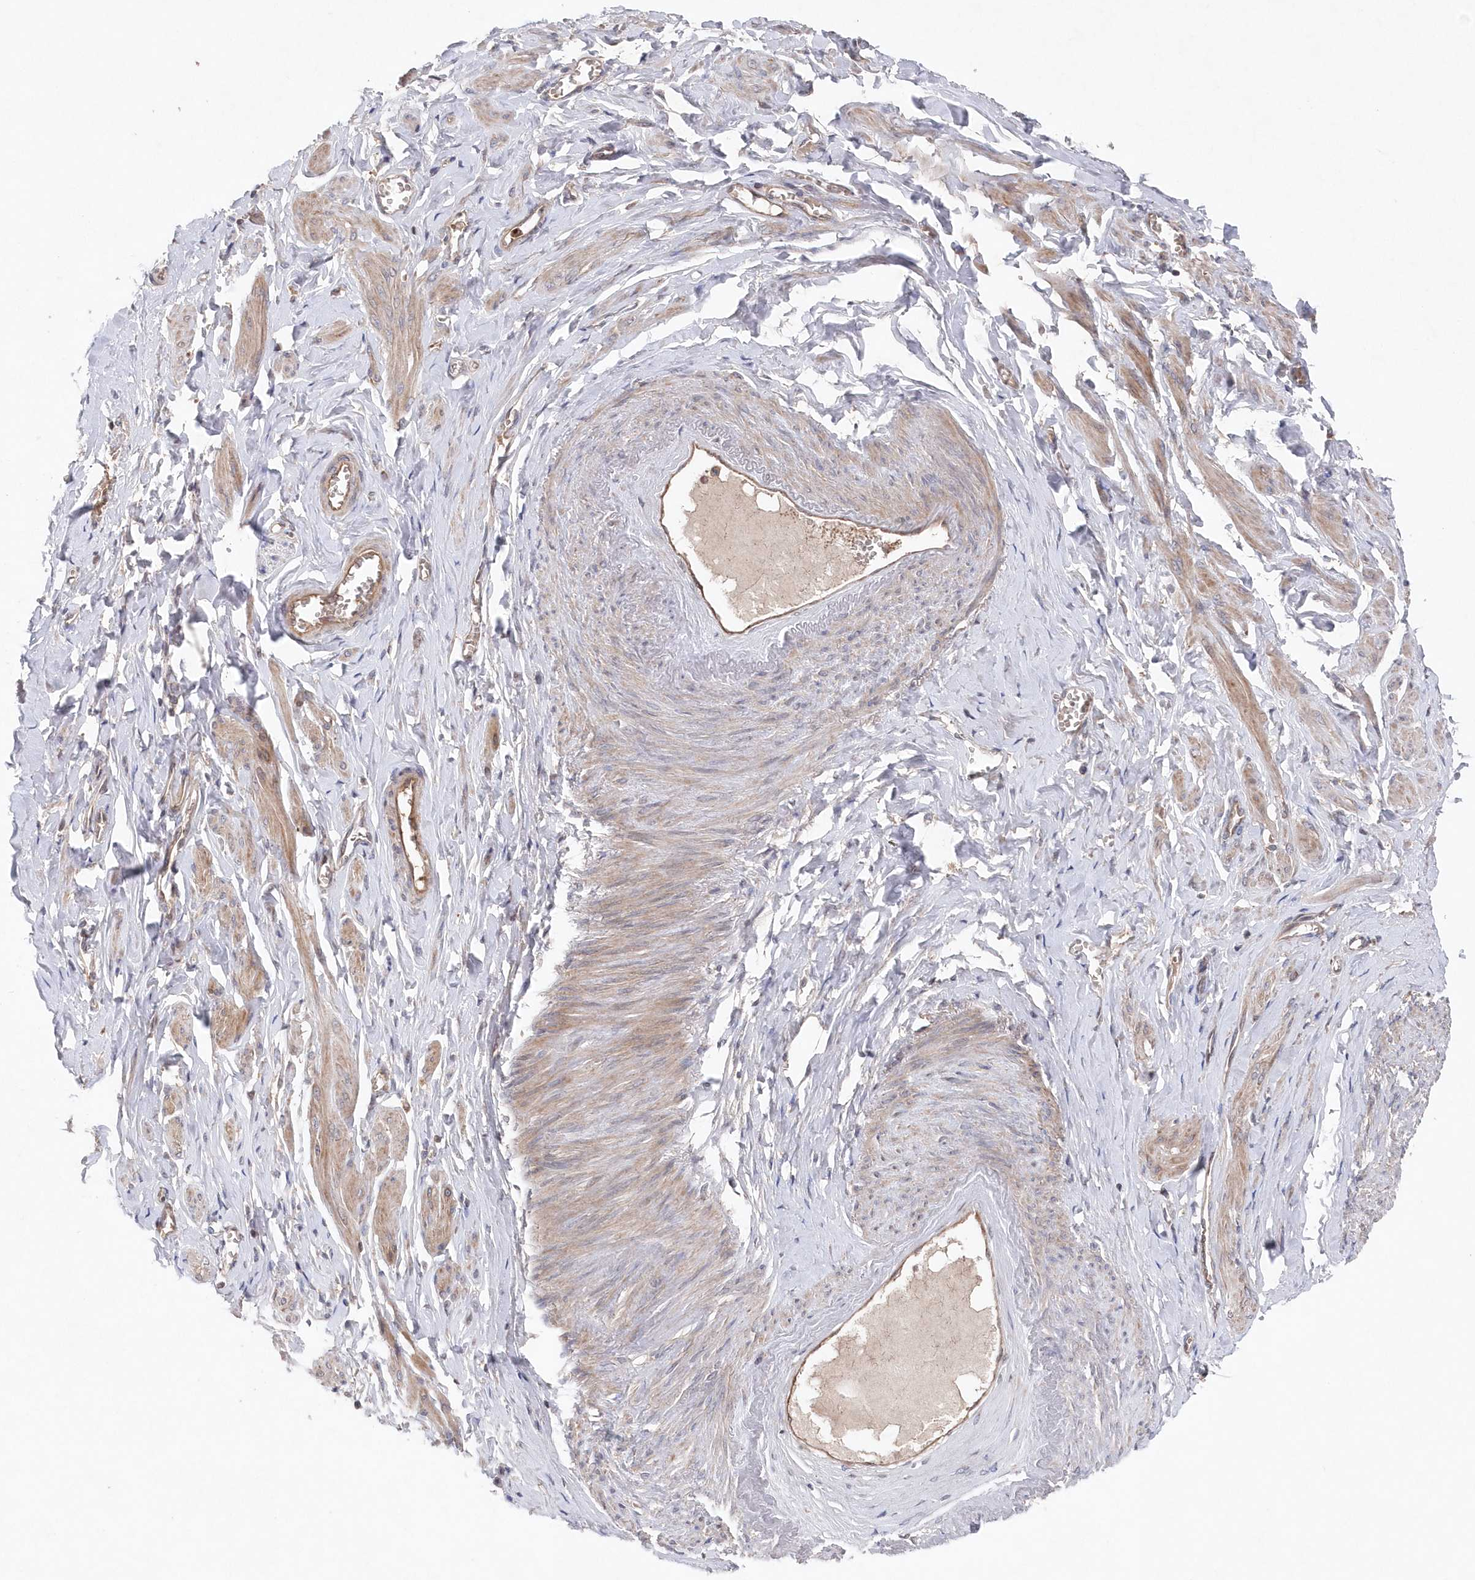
{"staining": {"intensity": "moderate", "quantity": ">75%", "location": "cytoplasmic/membranous"}, "tissue": "adipose tissue", "cell_type": "Adipocytes", "image_type": "normal", "snomed": [{"axis": "morphology", "description": "Normal tissue, NOS"}, {"axis": "topography", "description": "Vascular tissue"}, {"axis": "topography", "description": "Fallopian tube"}, {"axis": "topography", "description": "Ovary"}], "caption": "This photomicrograph reveals immunohistochemistry staining of benign human adipose tissue, with medium moderate cytoplasmic/membranous expression in about >75% of adipocytes.", "gene": "ASNSD1", "patient": {"sex": "female", "age": 67}}